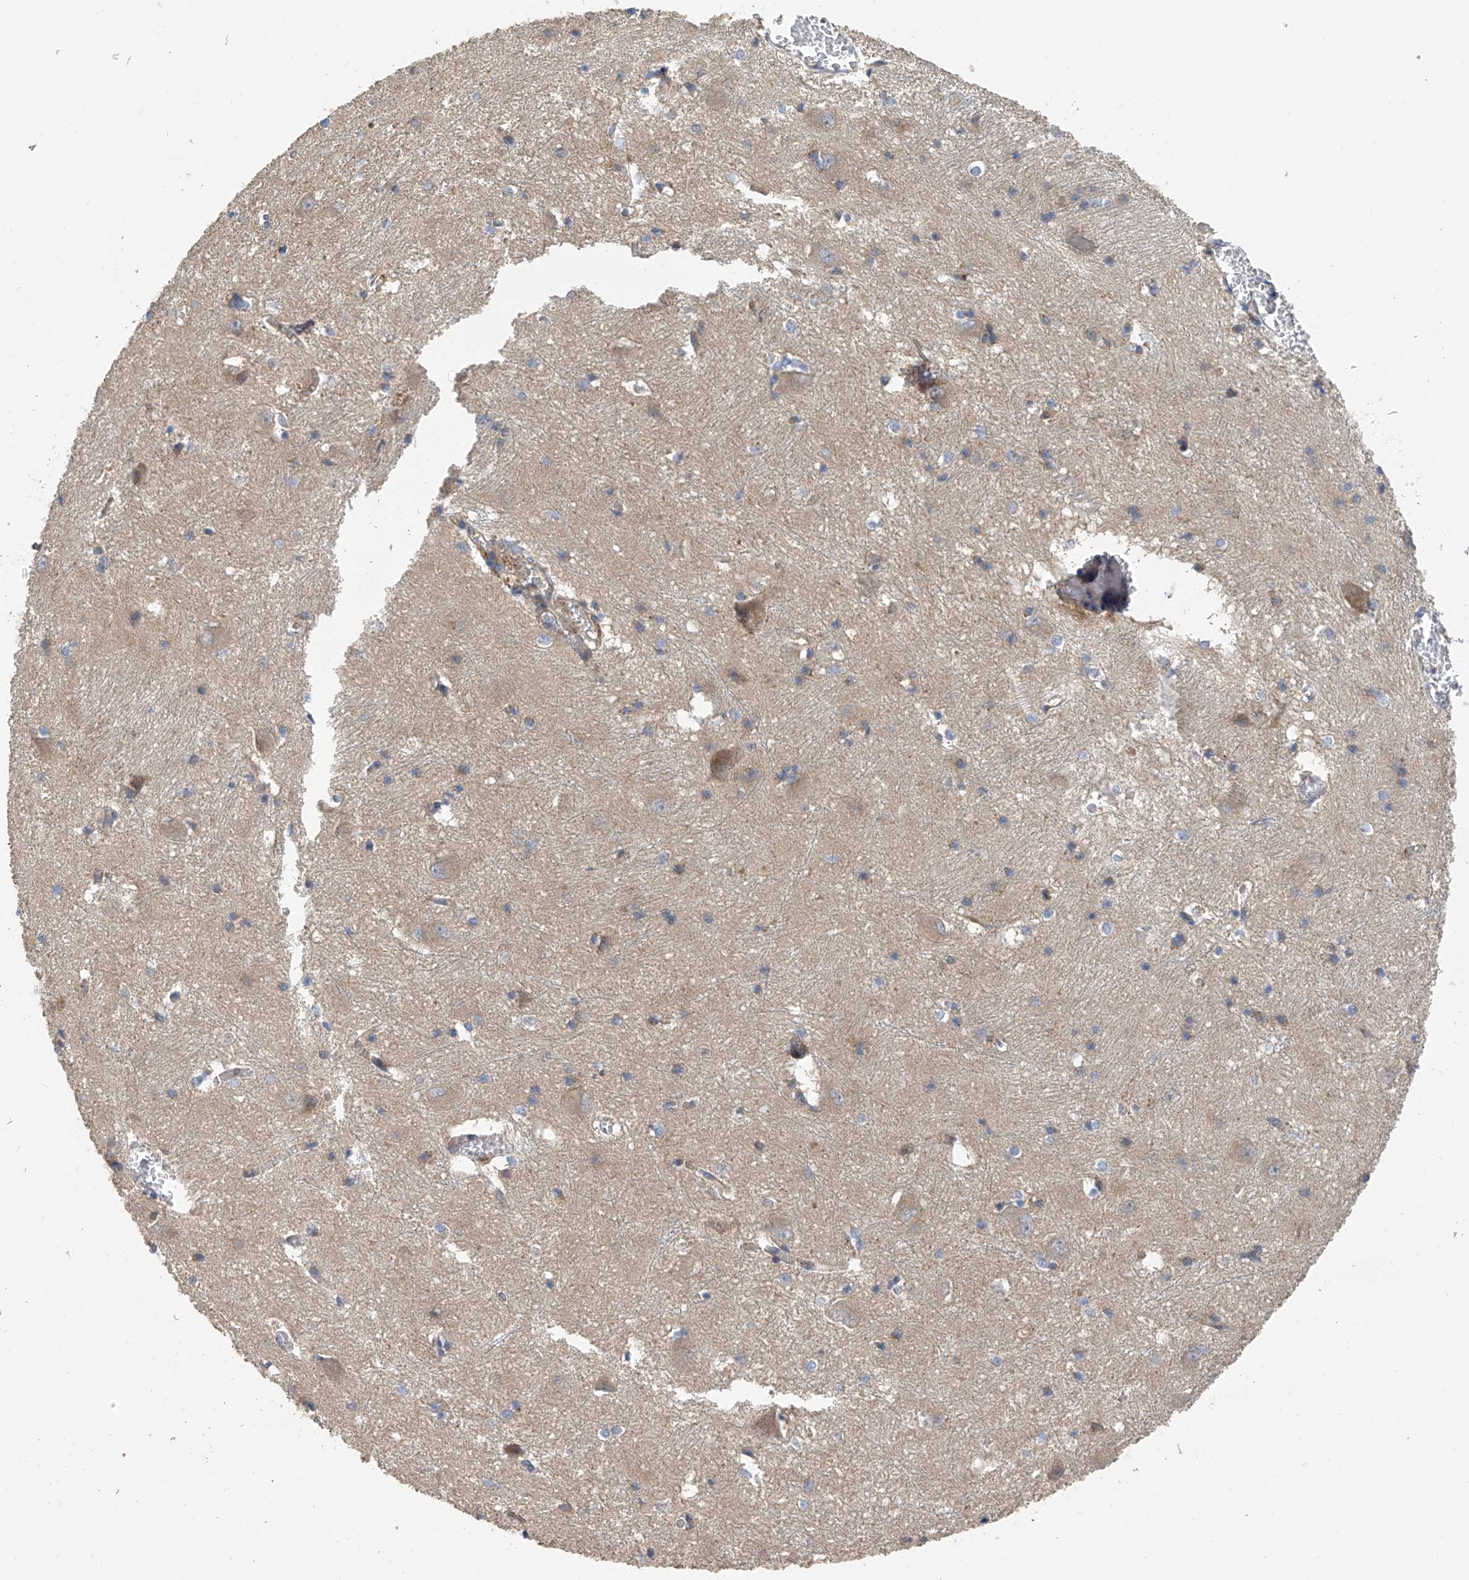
{"staining": {"intensity": "moderate", "quantity": "<25%", "location": "cytoplasmic/membranous"}, "tissue": "caudate", "cell_type": "Glial cells", "image_type": "normal", "snomed": [{"axis": "morphology", "description": "Normal tissue, NOS"}, {"axis": "topography", "description": "Lateral ventricle wall"}], "caption": "The image displays a brown stain indicating the presence of a protein in the cytoplasmic/membranous of glial cells in caudate. Ihc stains the protein in brown and the nuclei are stained blue.", "gene": "PTK2", "patient": {"sex": "male", "age": 37}}